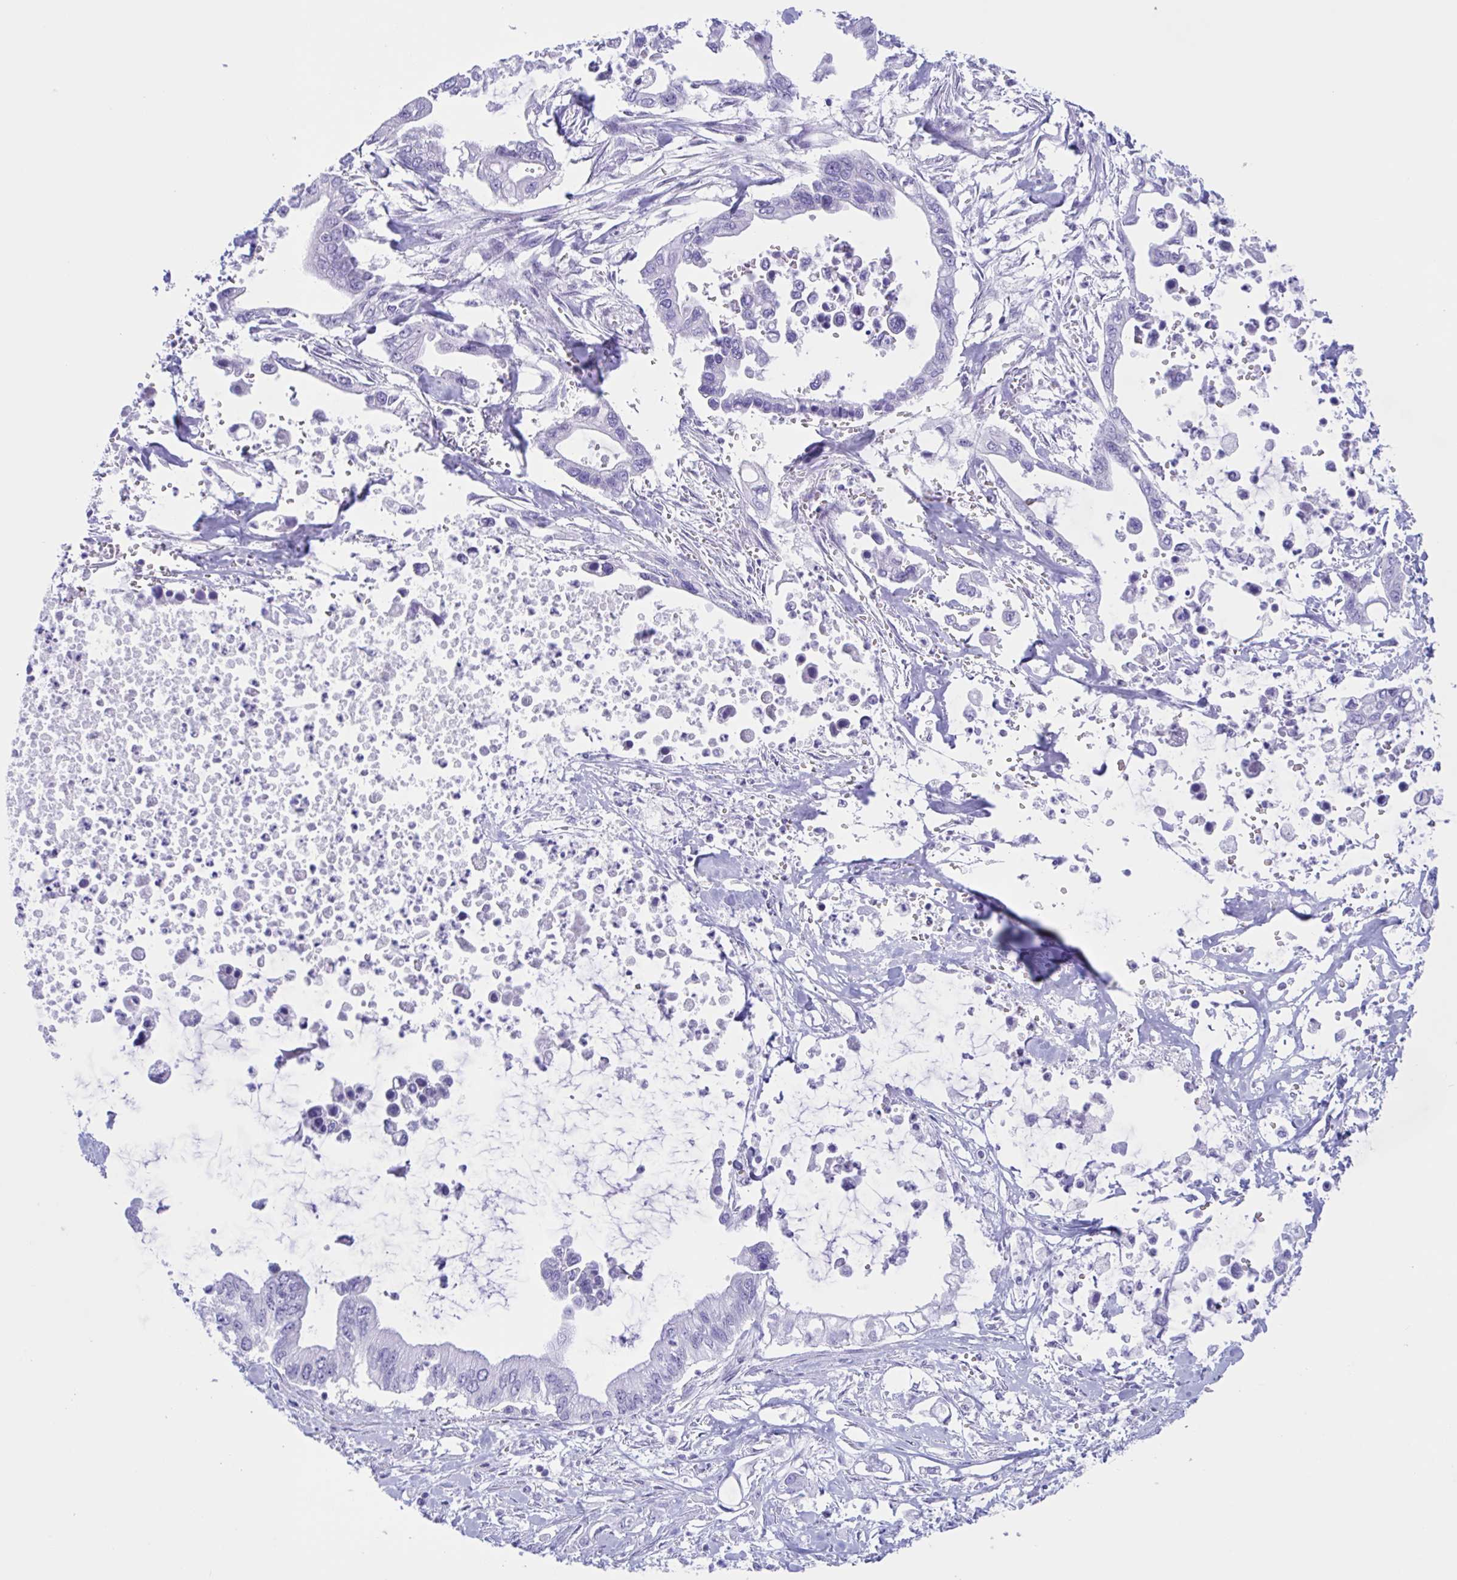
{"staining": {"intensity": "negative", "quantity": "none", "location": "none"}, "tissue": "pancreatic cancer", "cell_type": "Tumor cells", "image_type": "cancer", "snomed": [{"axis": "morphology", "description": "Adenocarcinoma, NOS"}, {"axis": "topography", "description": "Pancreas"}], "caption": "This is an IHC micrograph of adenocarcinoma (pancreatic). There is no staining in tumor cells.", "gene": "ZNF850", "patient": {"sex": "male", "age": 61}}